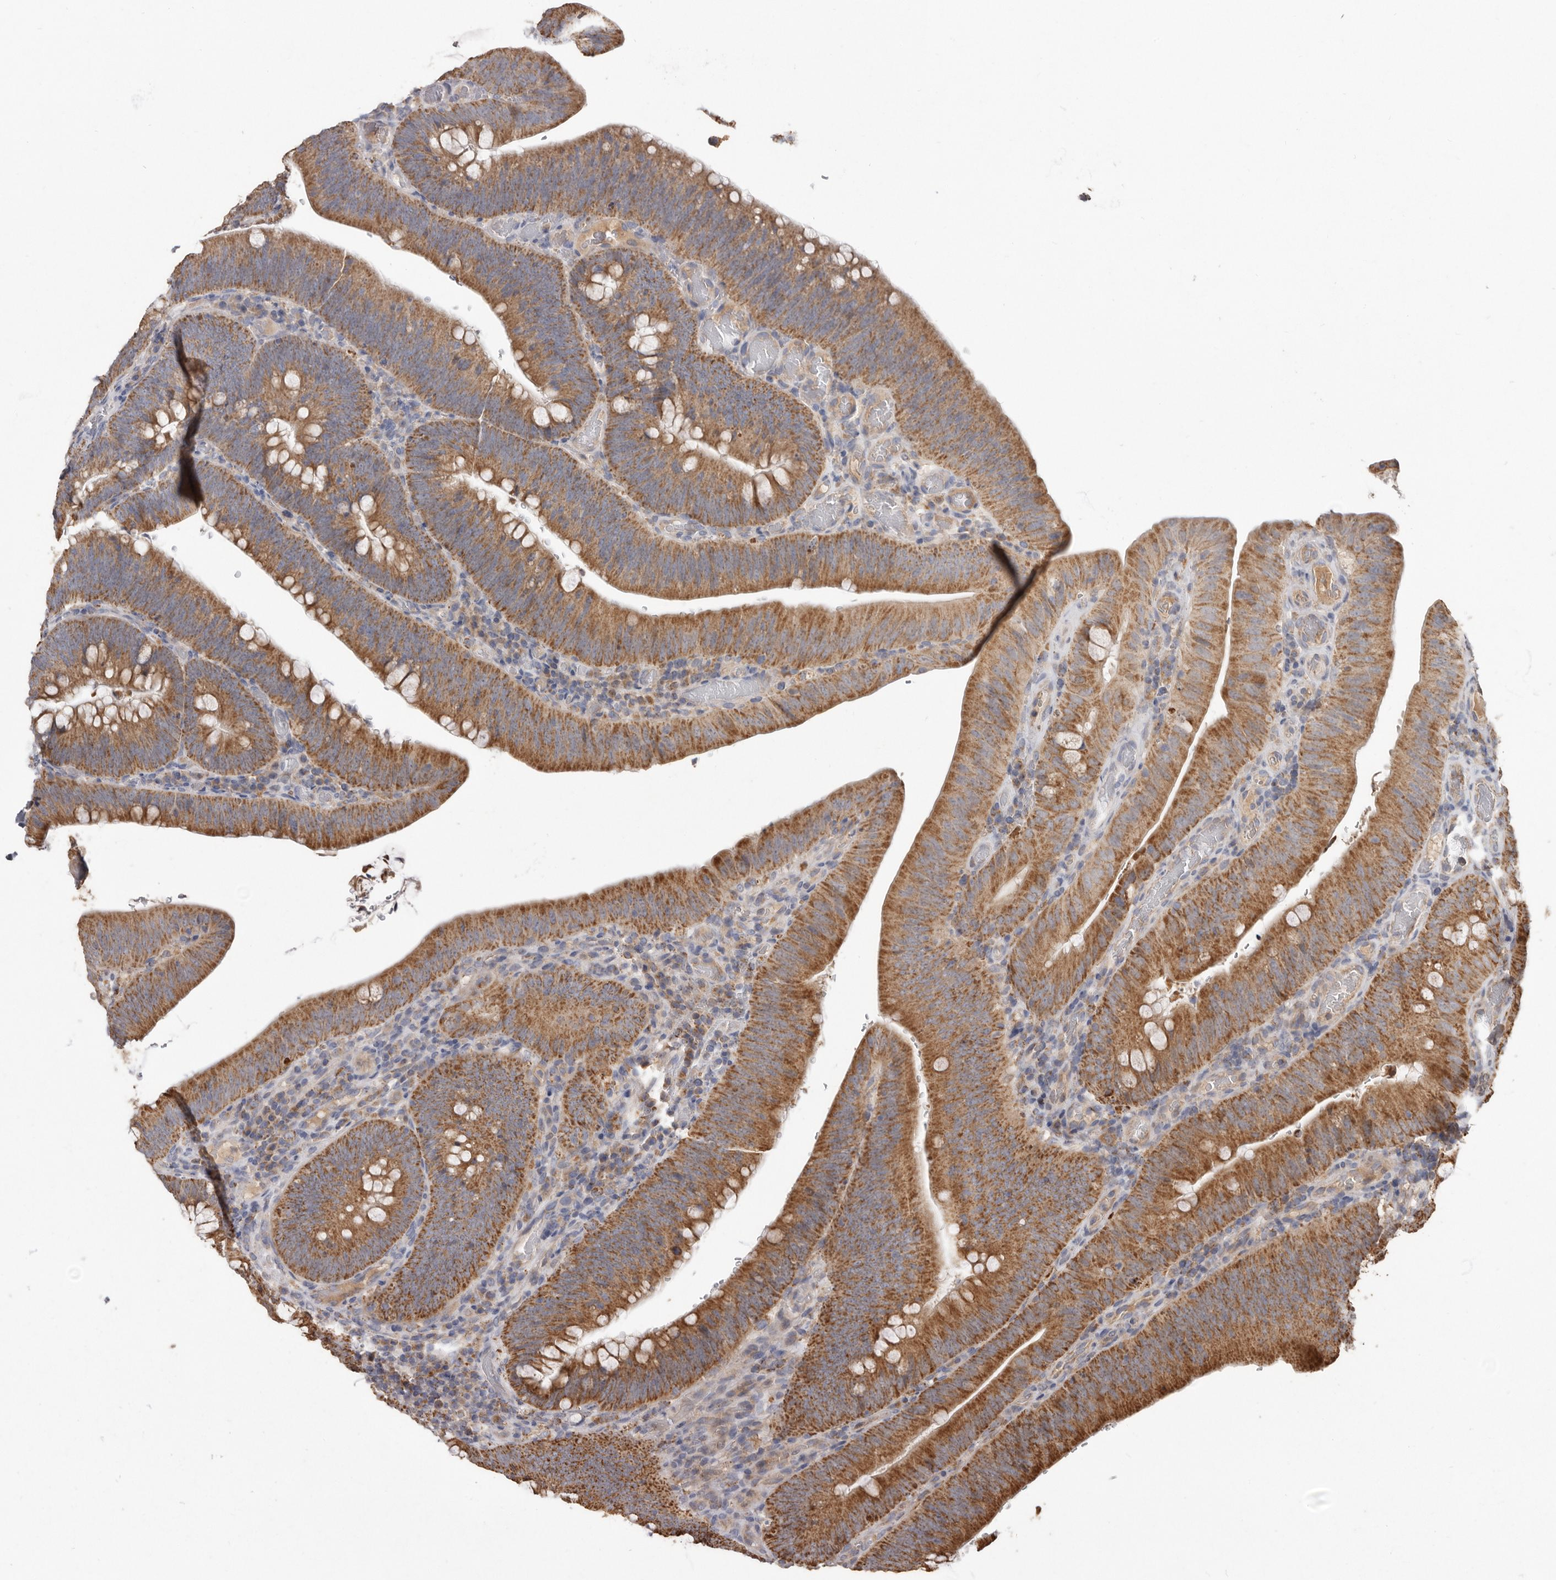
{"staining": {"intensity": "strong", "quantity": "25%-75%", "location": "cytoplasmic/membranous"}, "tissue": "colorectal cancer", "cell_type": "Tumor cells", "image_type": "cancer", "snomed": [{"axis": "morphology", "description": "Normal tissue, NOS"}, {"axis": "topography", "description": "Colon"}], "caption": "High-power microscopy captured an immunohistochemistry image of colorectal cancer, revealing strong cytoplasmic/membranous staining in approximately 25%-75% of tumor cells.", "gene": "KIF26B", "patient": {"sex": "female", "age": 82}}